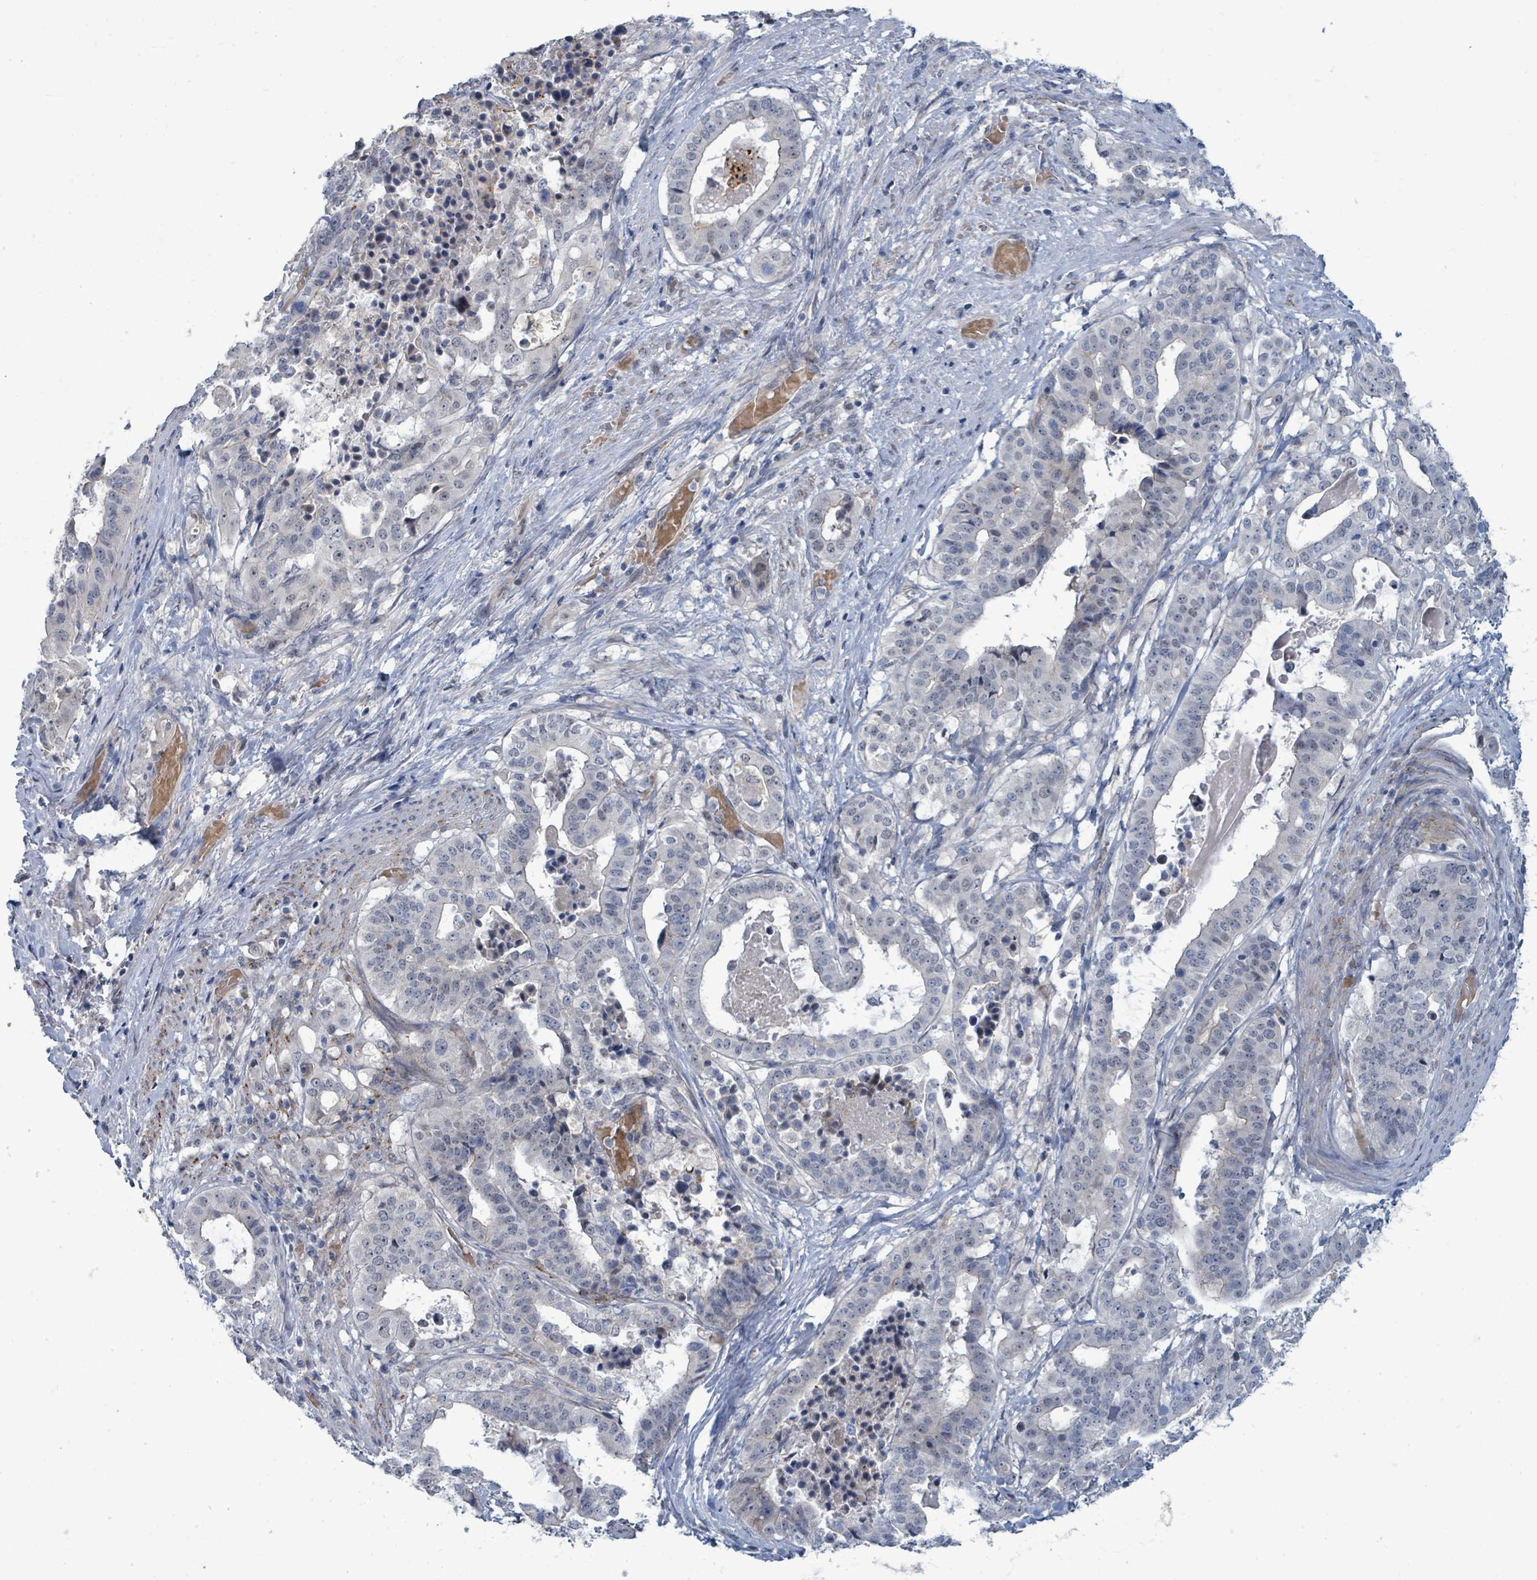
{"staining": {"intensity": "negative", "quantity": "none", "location": "none"}, "tissue": "stomach cancer", "cell_type": "Tumor cells", "image_type": "cancer", "snomed": [{"axis": "morphology", "description": "Adenocarcinoma, NOS"}, {"axis": "topography", "description": "Stomach"}], "caption": "Micrograph shows no protein expression in tumor cells of stomach cancer (adenocarcinoma) tissue.", "gene": "TRDMT1", "patient": {"sex": "male", "age": 48}}